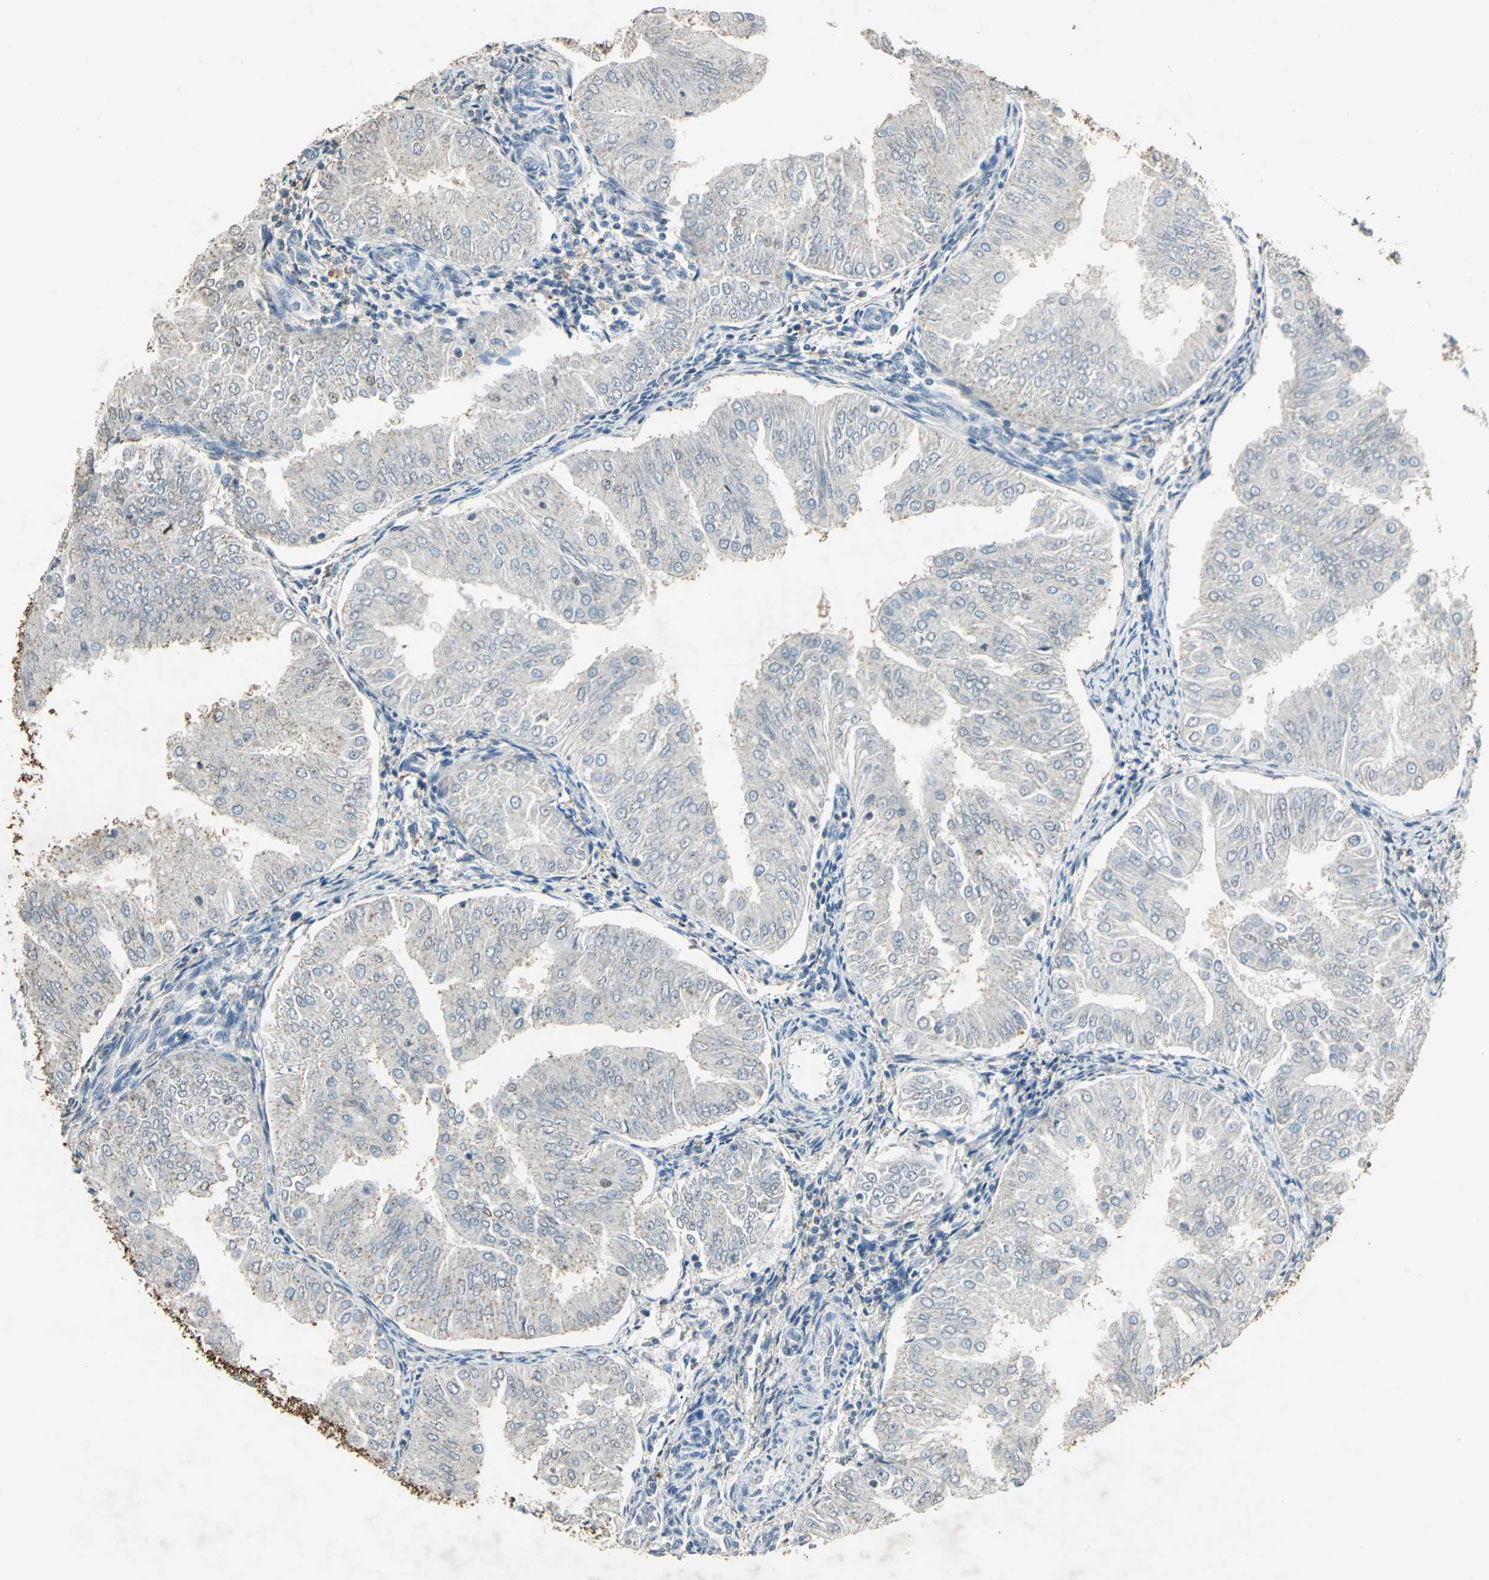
{"staining": {"intensity": "negative", "quantity": "none", "location": "none"}, "tissue": "endometrial cancer", "cell_type": "Tumor cells", "image_type": "cancer", "snomed": [{"axis": "morphology", "description": "Adenocarcinoma, NOS"}, {"axis": "topography", "description": "Endometrium"}], "caption": "A high-resolution image shows immunohistochemistry staining of endometrial cancer (adenocarcinoma), which exhibits no significant staining in tumor cells.", "gene": "CAMK2B", "patient": {"sex": "female", "age": 53}}